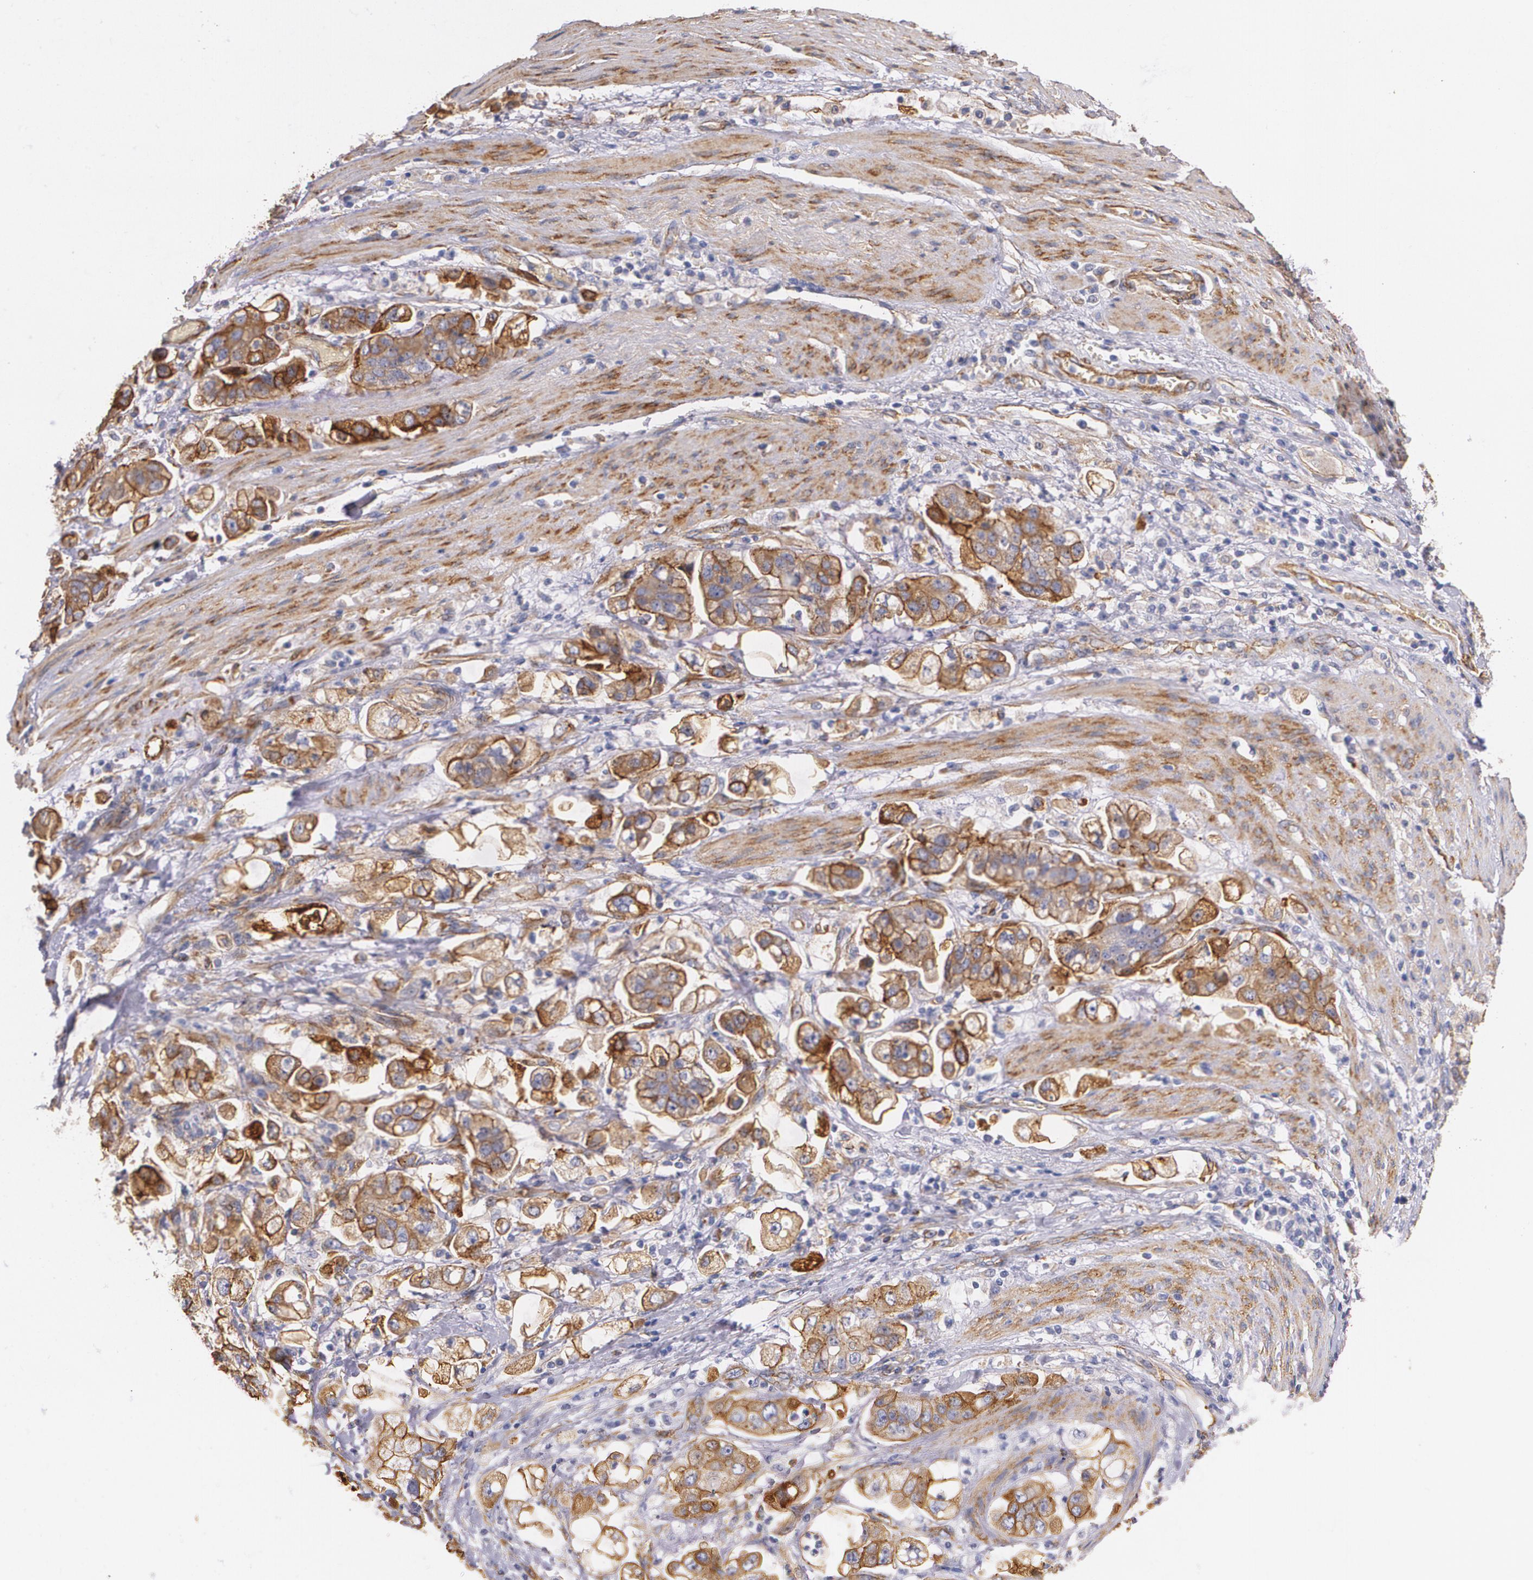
{"staining": {"intensity": "moderate", "quantity": ">75%", "location": "cytoplasmic/membranous"}, "tissue": "stomach cancer", "cell_type": "Tumor cells", "image_type": "cancer", "snomed": [{"axis": "morphology", "description": "Adenocarcinoma, NOS"}, {"axis": "topography", "description": "Stomach"}], "caption": "Protein expression analysis of human adenocarcinoma (stomach) reveals moderate cytoplasmic/membranous expression in about >75% of tumor cells. The protein is stained brown, and the nuclei are stained in blue (DAB IHC with brightfield microscopy, high magnification).", "gene": "TJP1", "patient": {"sex": "male", "age": 62}}